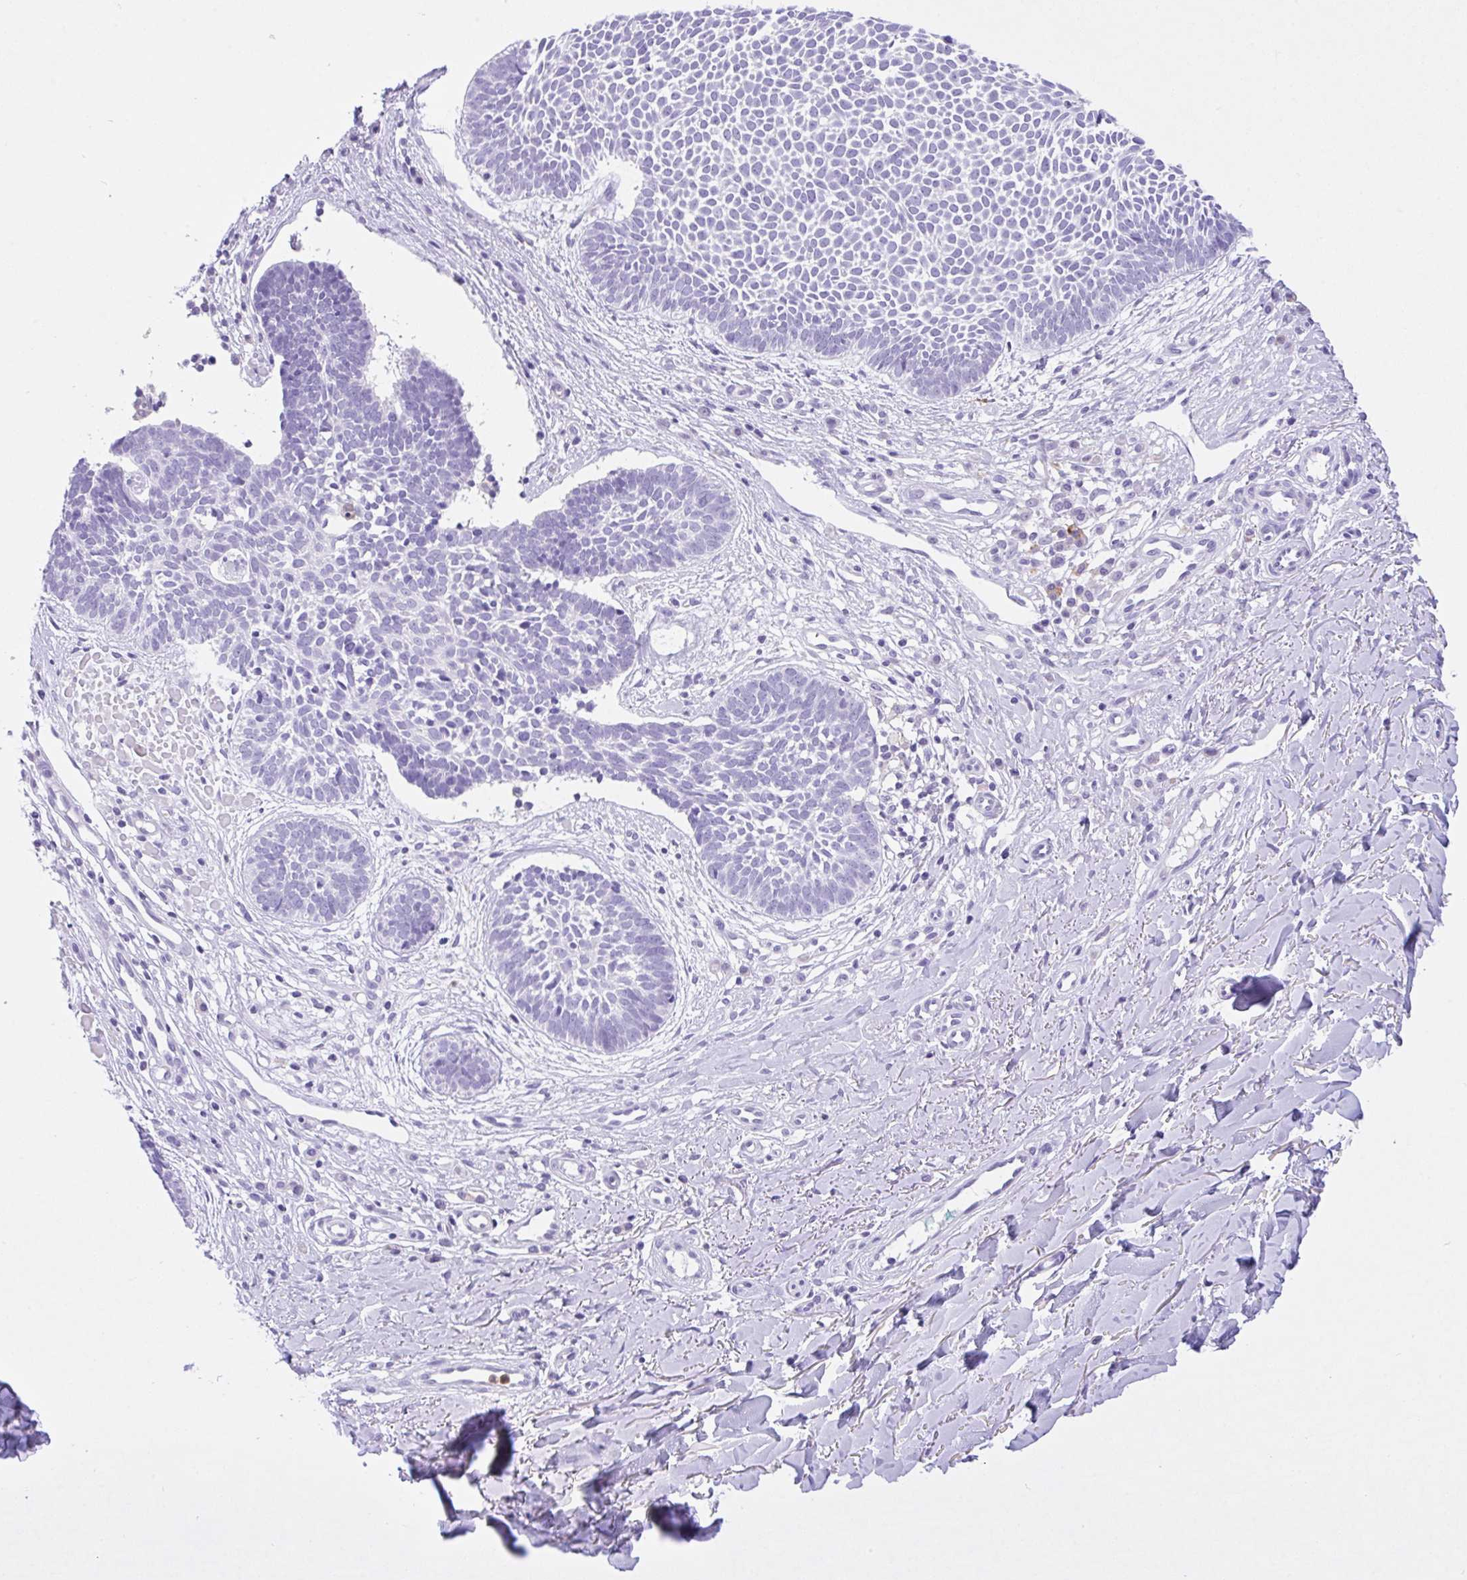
{"staining": {"intensity": "negative", "quantity": "none", "location": "none"}, "tissue": "skin cancer", "cell_type": "Tumor cells", "image_type": "cancer", "snomed": [{"axis": "morphology", "description": "Basal cell carcinoma"}, {"axis": "topography", "description": "Skin"}], "caption": "This is a photomicrograph of IHC staining of skin cancer, which shows no staining in tumor cells.", "gene": "NCF1", "patient": {"sex": "male", "age": 49}}